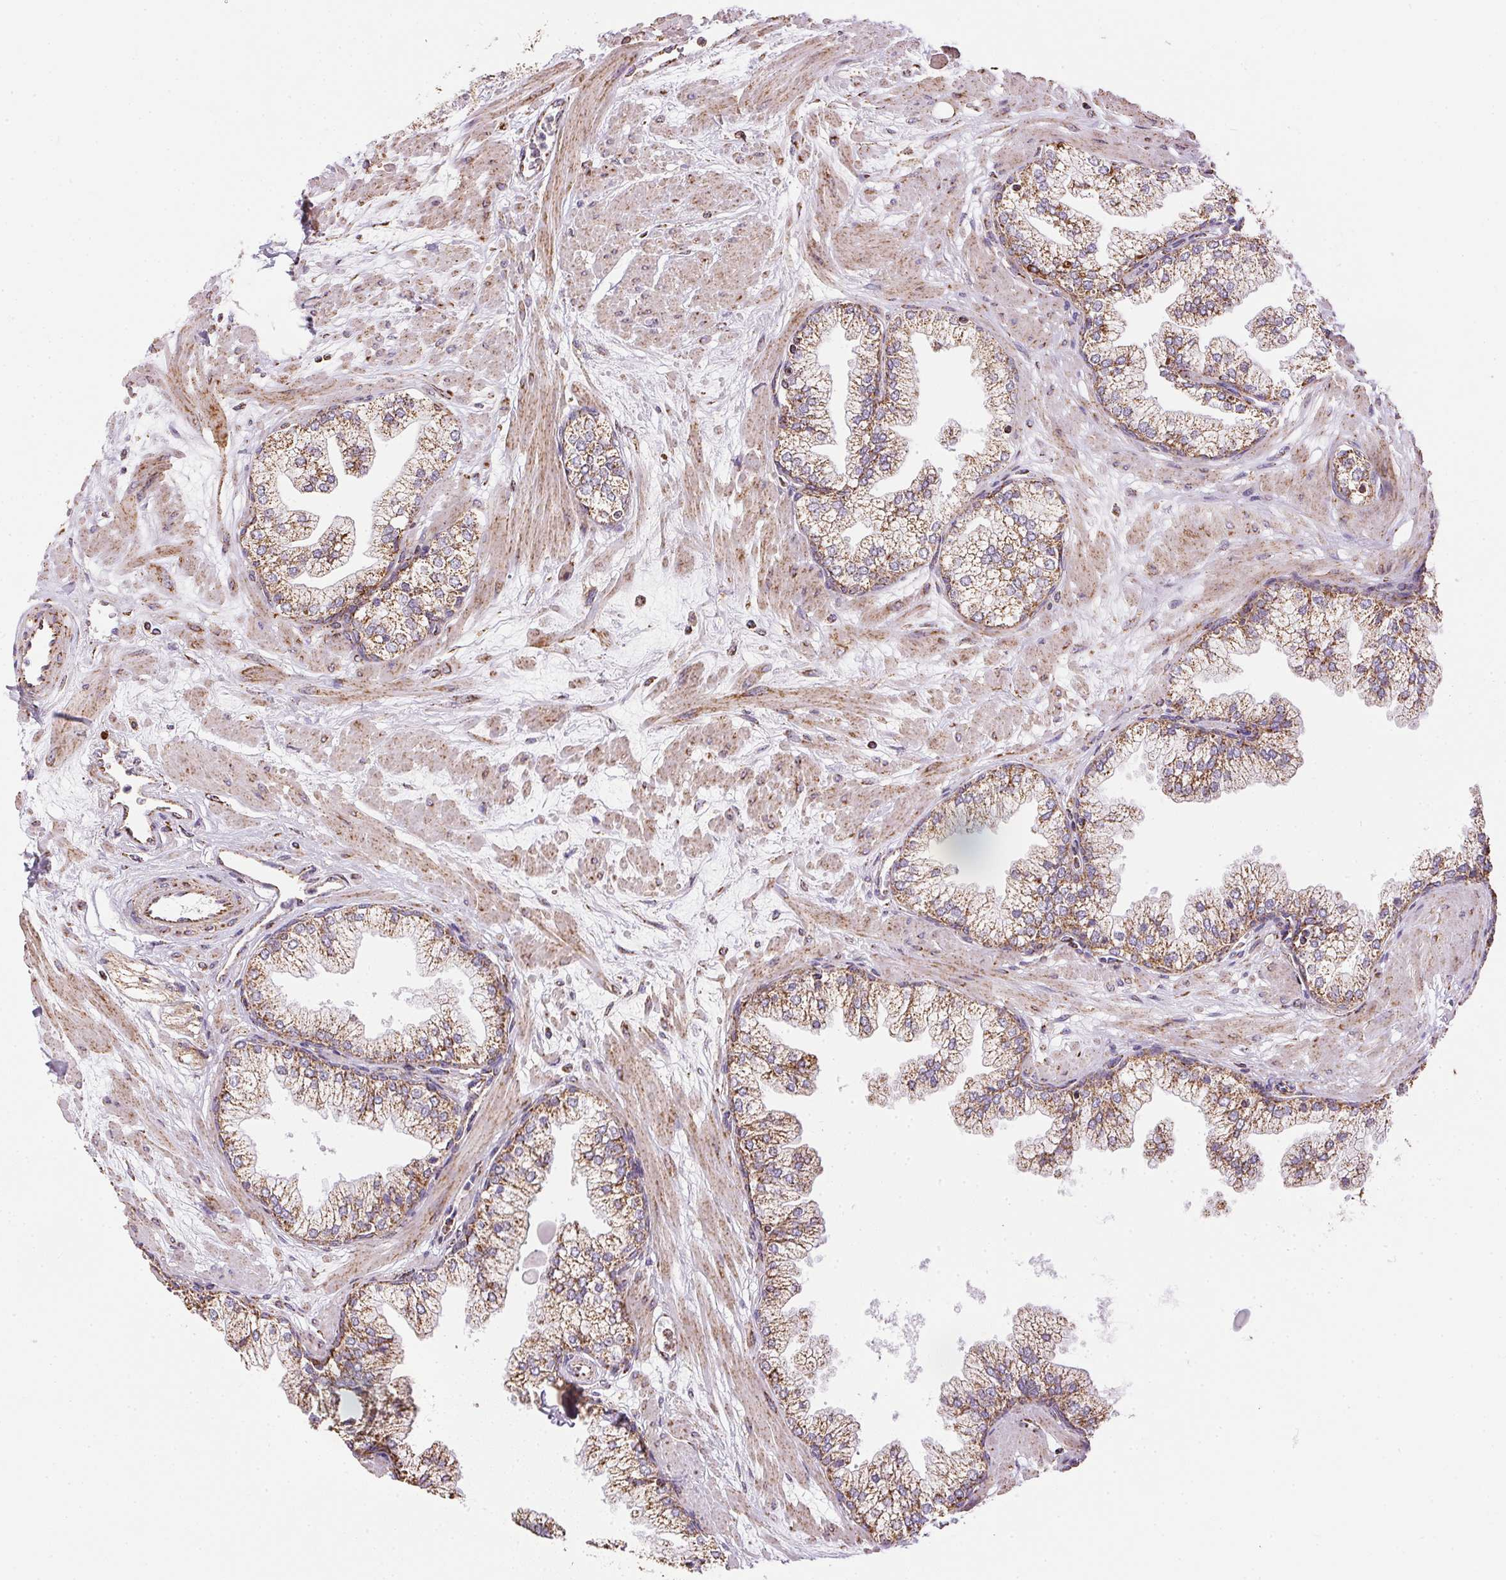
{"staining": {"intensity": "strong", "quantity": ">75%", "location": "cytoplasmic/membranous"}, "tissue": "prostate", "cell_type": "Glandular cells", "image_type": "normal", "snomed": [{"axis": "morphology", "description": "Normal tissue, NOS"}, {"axis": "topography", "description": "Prostate"}, {"axis": "topography", "description": "Peripheral nerve tissue"}], "caption": "This image shows benign prostate stained with immunohistochemistry (IHC) to label a protein in brown. The cytoplasmic/membranous of glandular cells show strong positivity for the protein. Nuclei are counter-stained blue.", "gene": "MAPK11", "patient": {"sex": "male", "age": 61}}